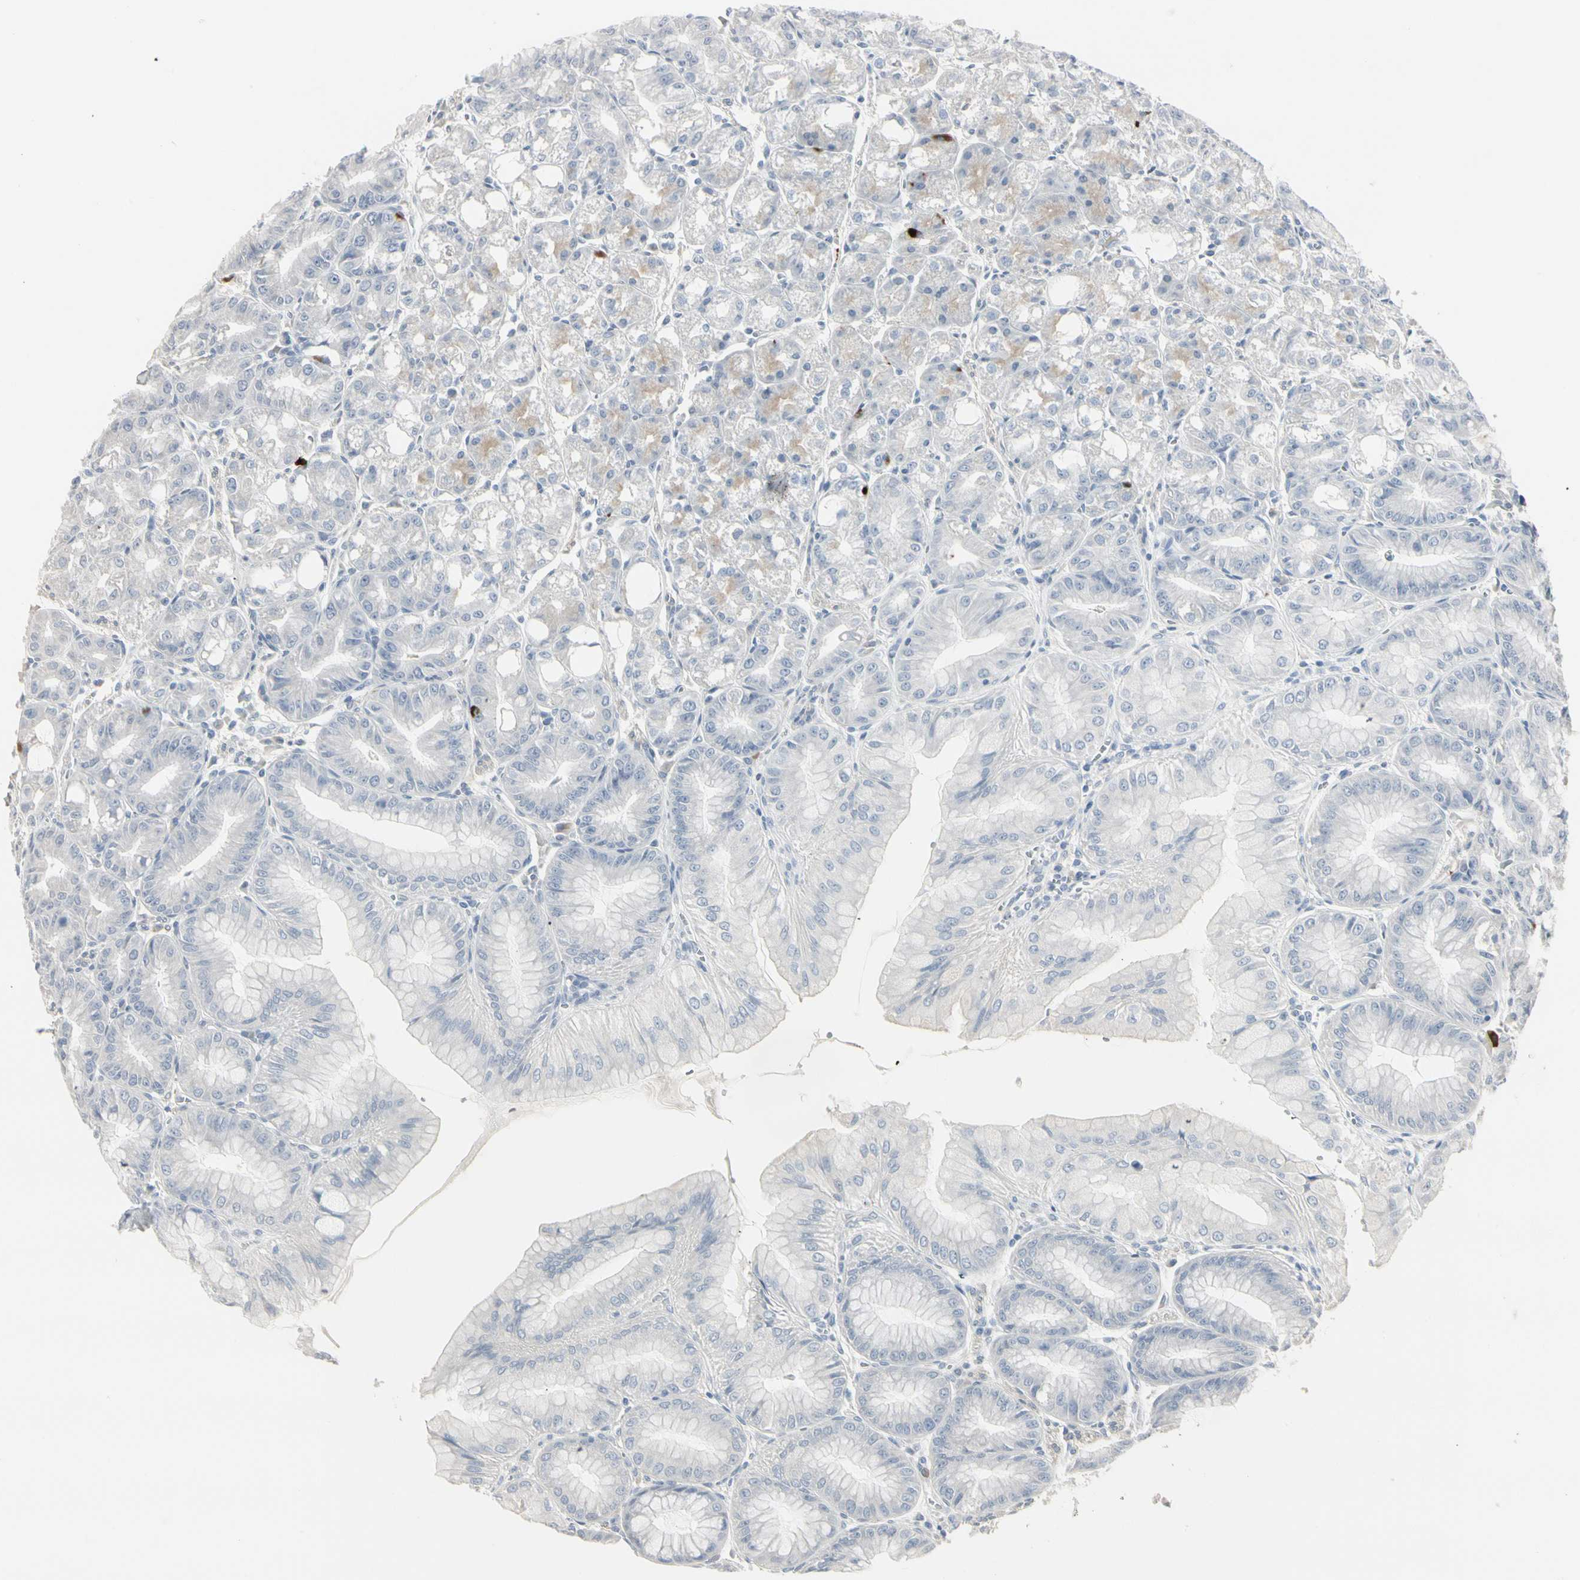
{"staining": {"intensity": "negative", "quantity": "none", "location": "none"}, "tissue": "stomach", "cell_type": "Glandular cells", "image_type": "normal", "snomed": [{"axis": "morphology", "description": "Normal tissue, NOS"}, {"axis": "topography", "description": "Stomach, lower"}], "caption": "DAB immunohistochemical staining of benign stomach displays no significant staining in glandular cells.", "gene": "DMPK", "patient": {"sex": "male", "age": 71}}